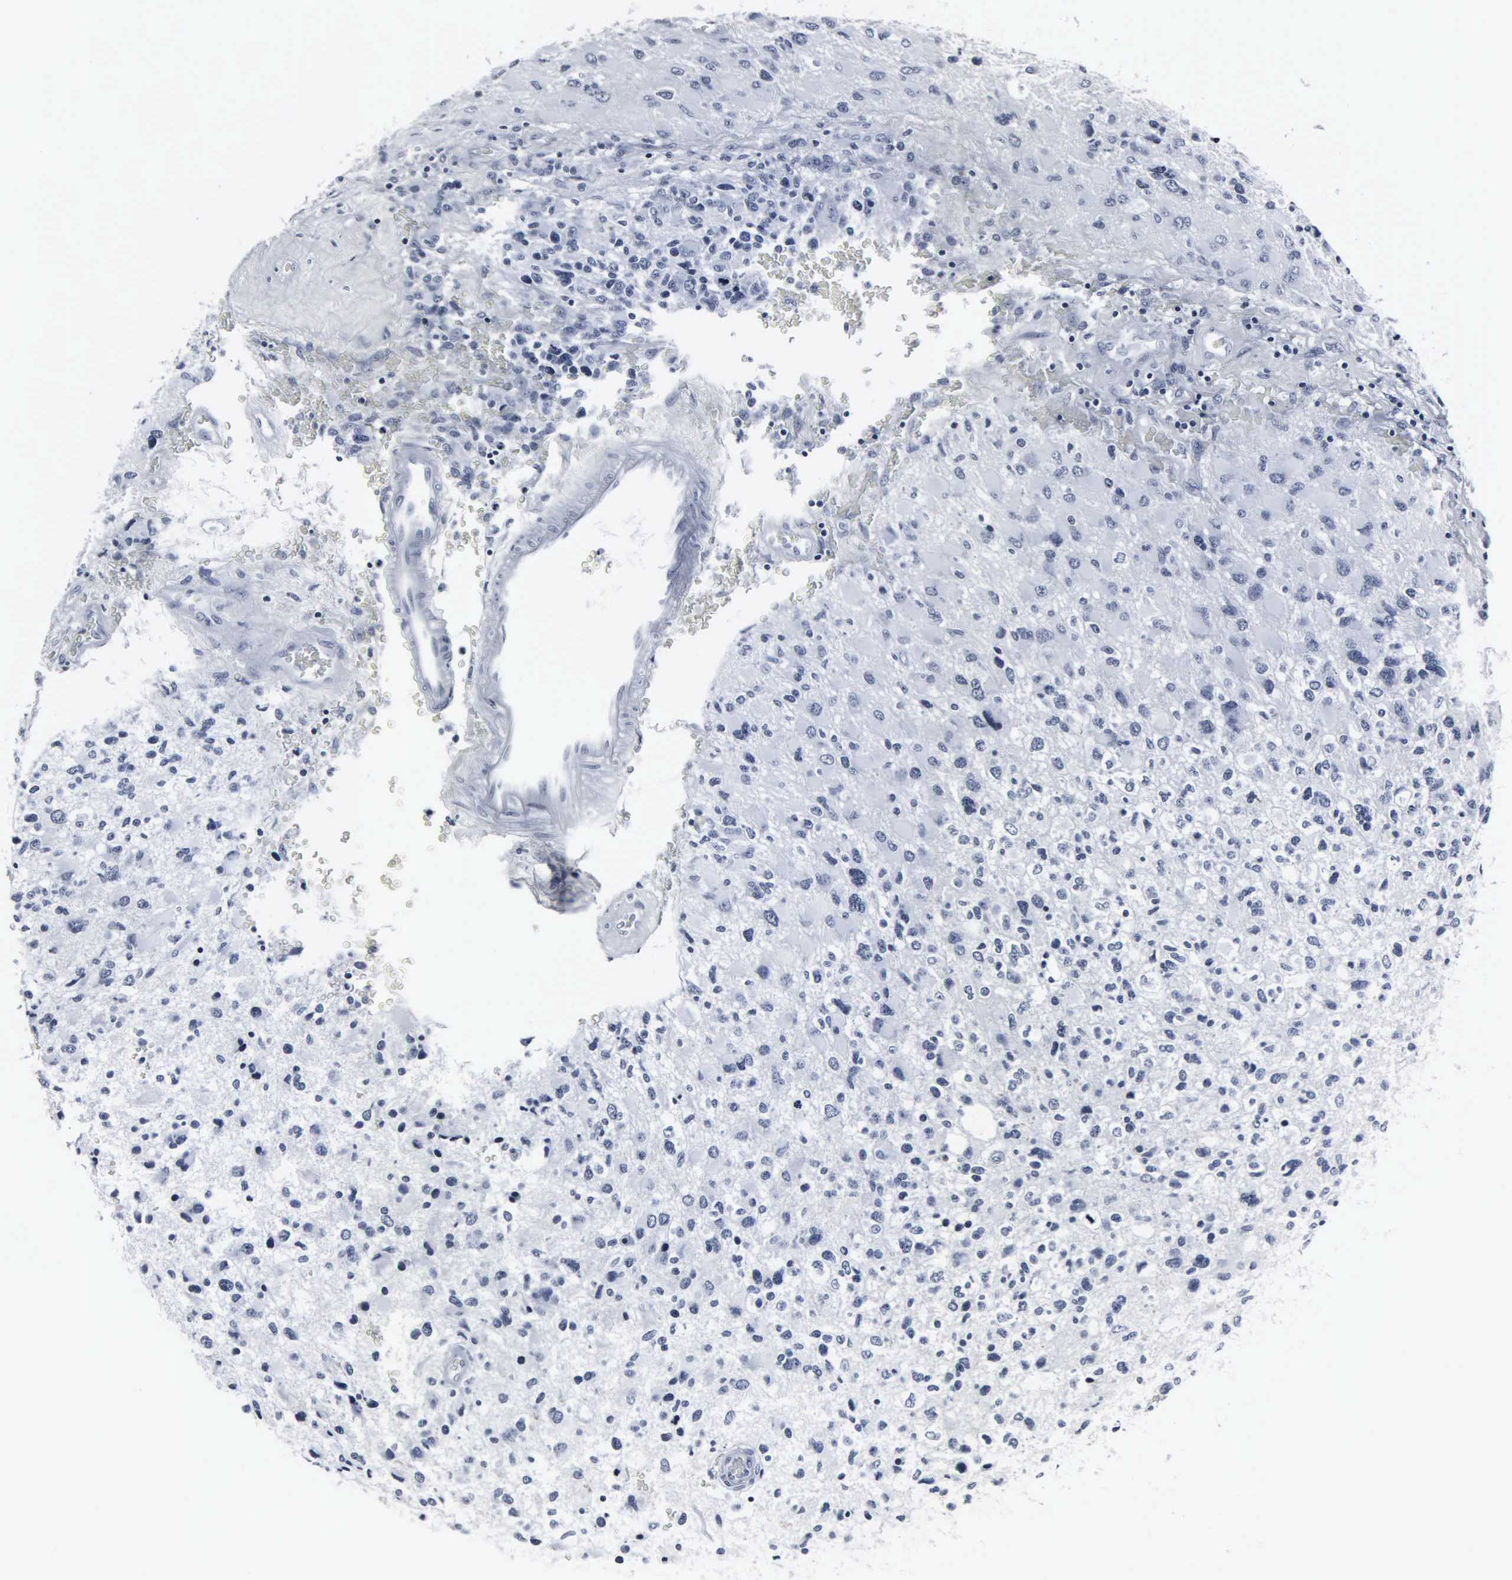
{"staining": {"intensity": "negative", "quantity": "none", "location": "none"}, "tissue": "glioma", "cell_type": "Tumor cells", "image_type": "cancer", "snomed": [{"axis": "morphology", "description": "Glioma, malignant, High grade"}, {"axis": "topography", "description": "Brain"}], "caption": "Tumor cells are negative for protein expression in human glioma.", "gene": "DGCR2", "patient": {"sex": "male", "age": 69}}